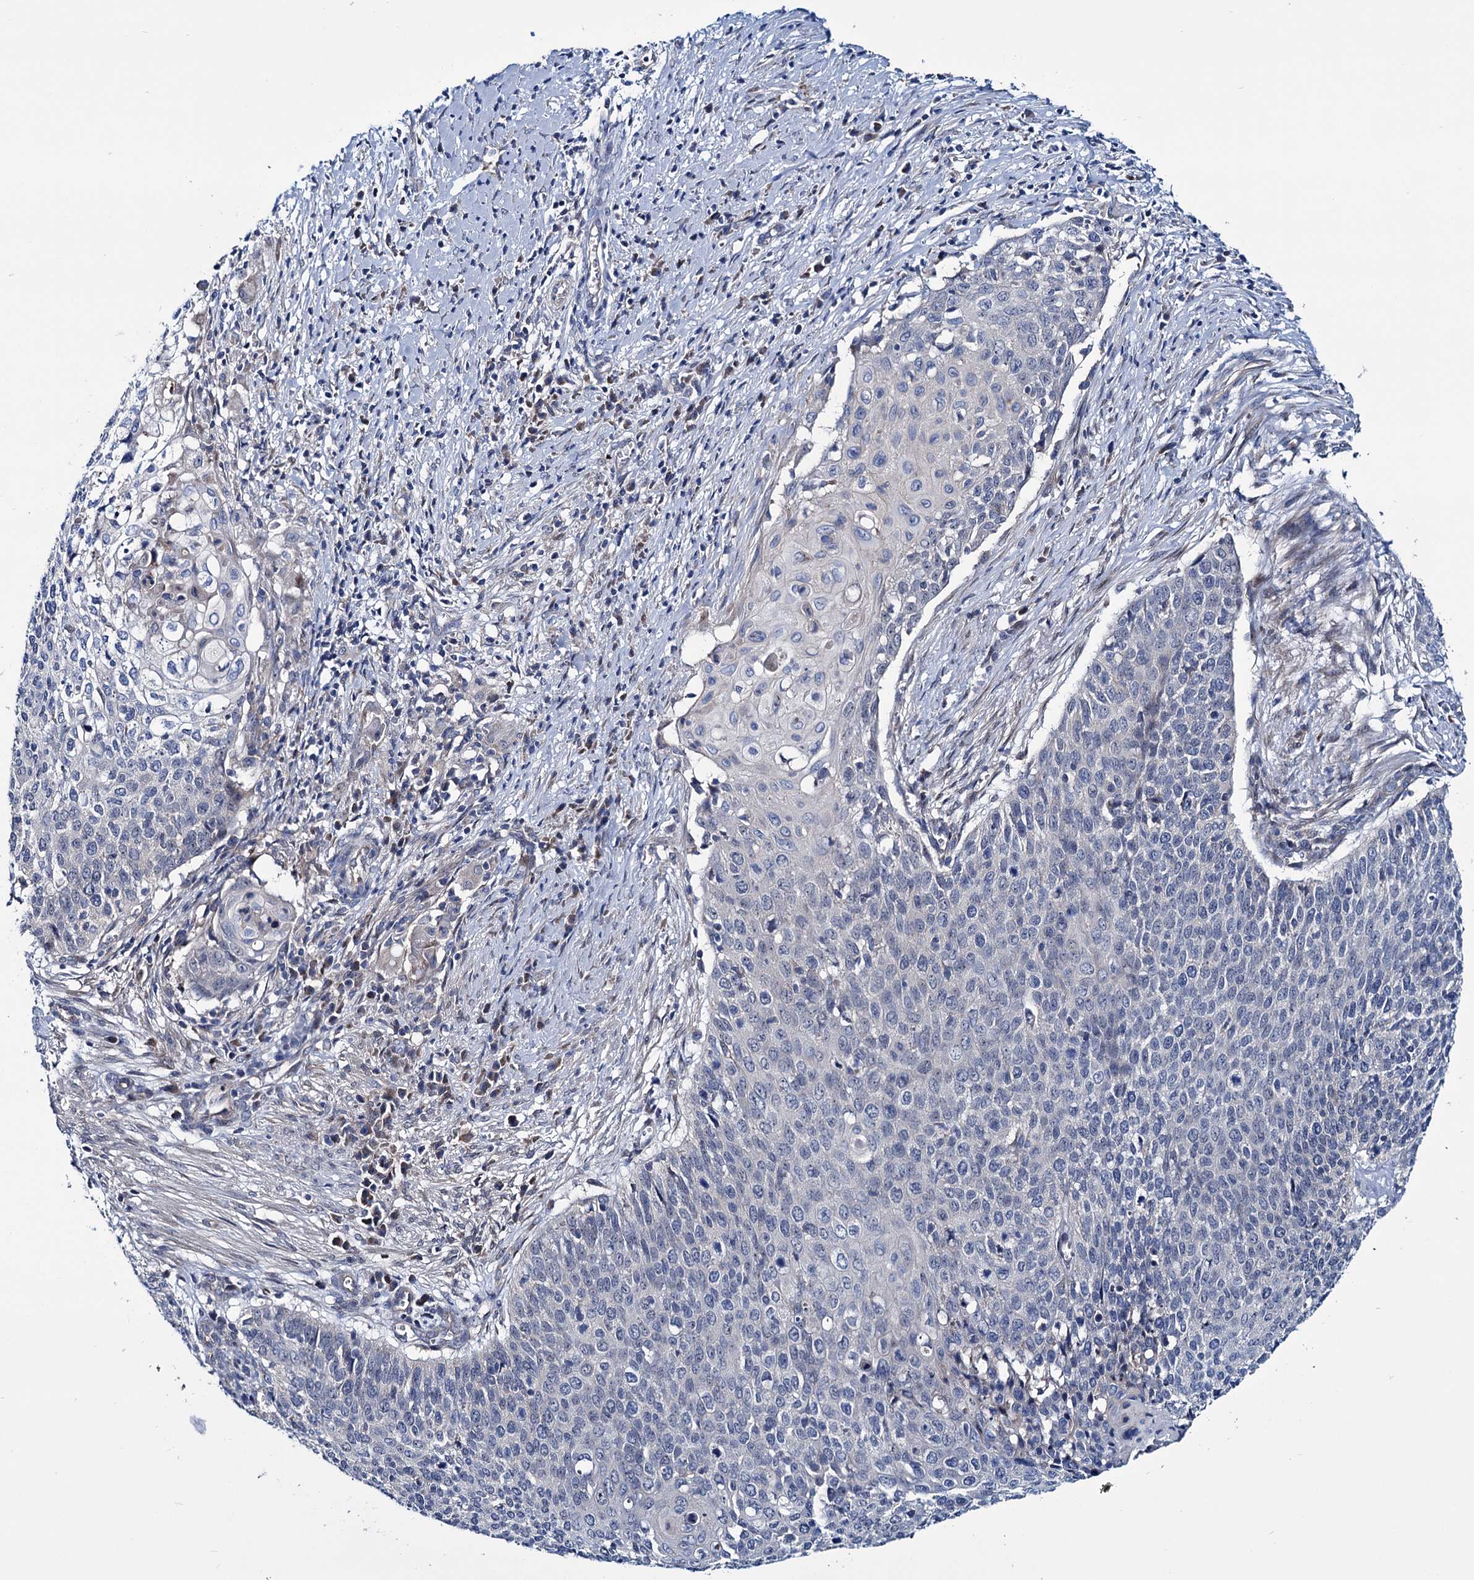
{"staining": {"intensity": "negative", "quantity": "none", "location": "none"}, "tissue": "cervical cancer", "cell_type": "Tumor cells", "image_type": "cancer", "snomed": [{"axis": "morphology", "description": "Squamous cell carcinoma, NOS"}, {"axis": "topography", "description": "Cervix"}], "caption": "Tumor cells show no significant positivity in cervical squamous cell carcinoma.", "gene": "EYA4", "patient": {"sex": "female", "age": 39}}